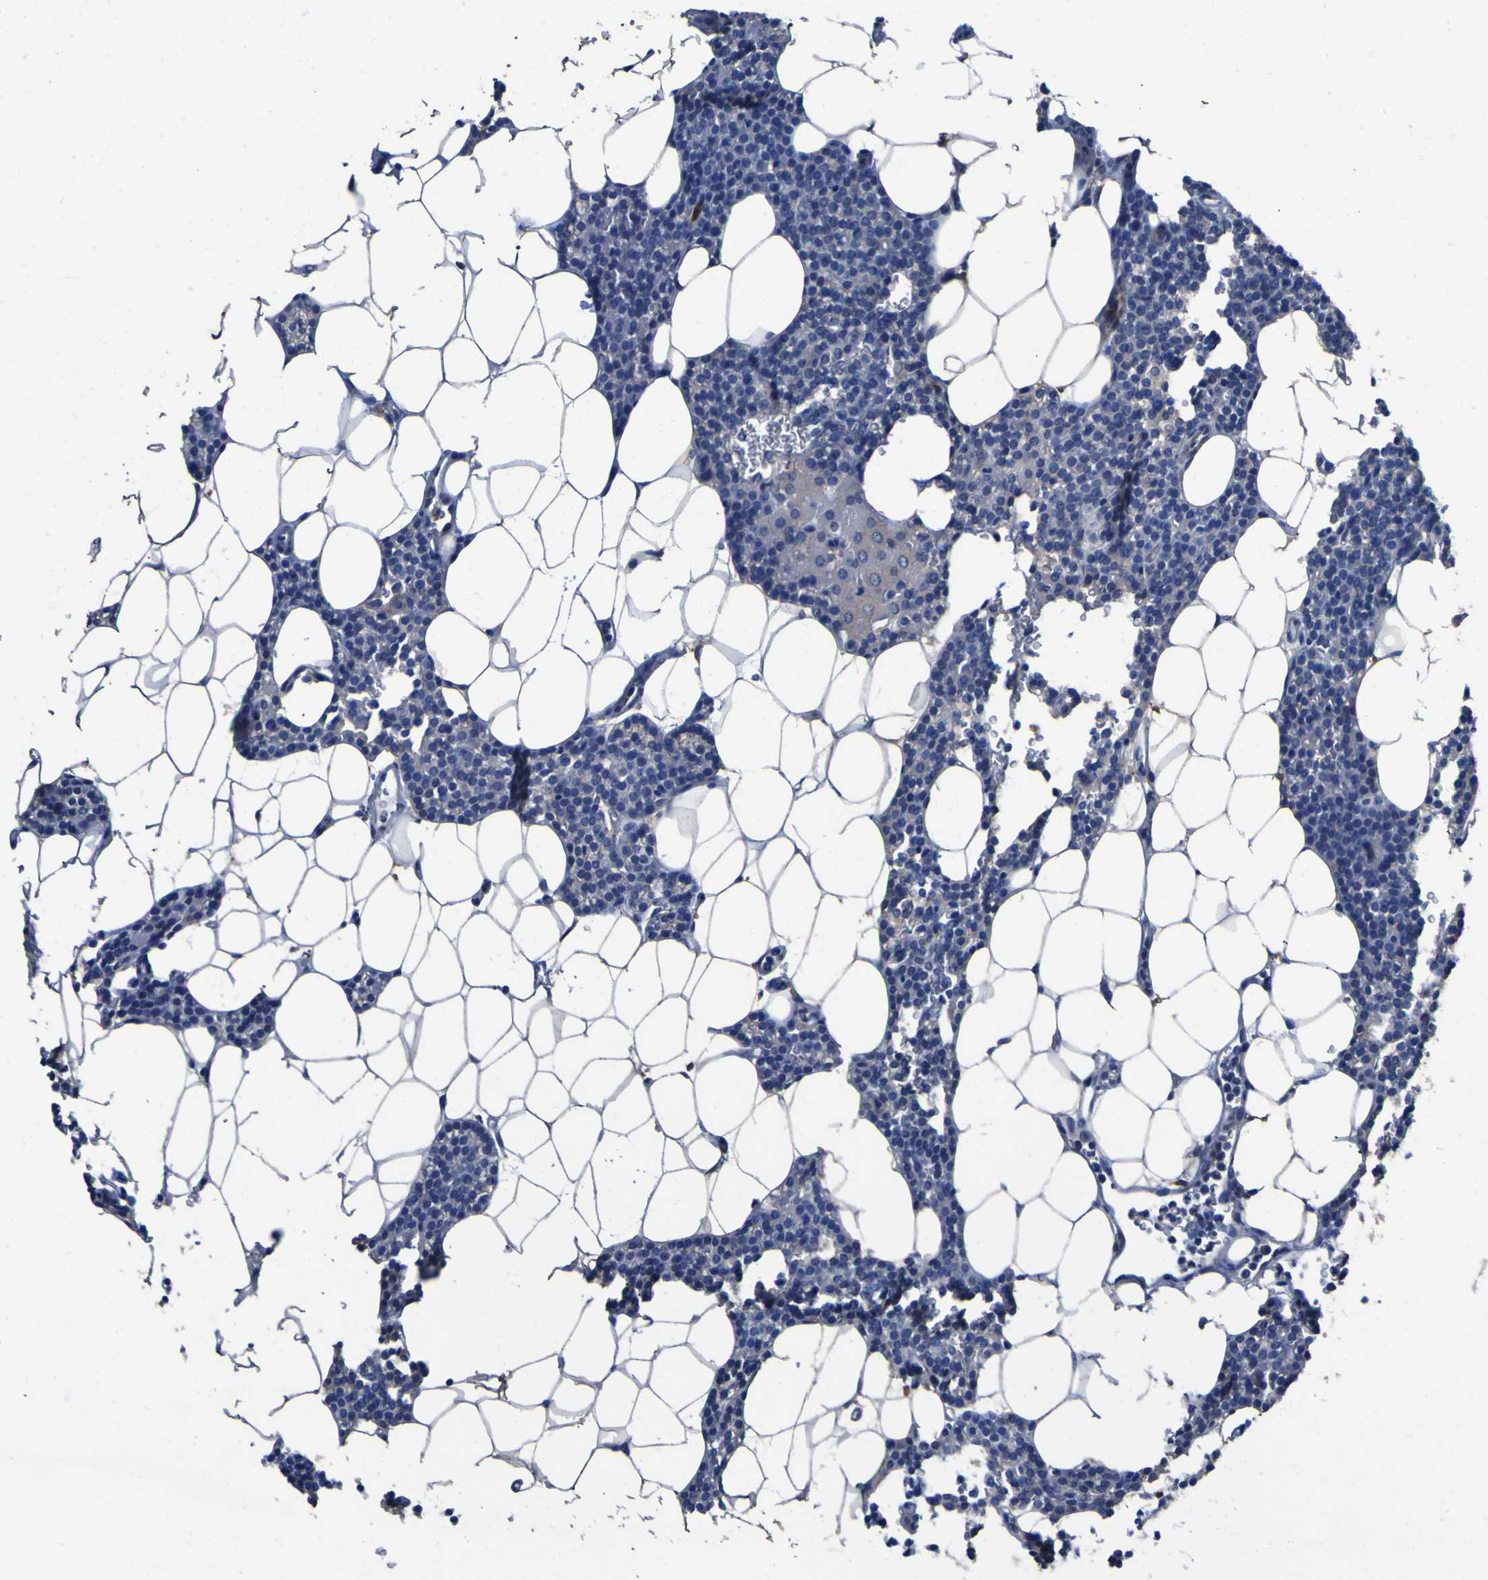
{"staining": {"intensity": "weak", "quantity": "<25%", "location": "cytoplasmic/membranous"}, "tissue": "parathyroid gland", "cell_type": "Glandular cells", "image_type": "normal", "snomed": [{"axis": "morphology", "description": "Normal tissue, NOS"}, {"axis": "morphology", "description": "Adenoma, NOS"}, {"axis": "topography", "description": "Parathyroid gland"}], "caption": "This is a micrograph of immunohistochemistry (IHC) staining of unremarkable parathyroid gland, which shows no expression in glandular cells. The staining is performed using DAB (3,3'-diaminobenzidine) brown chromogen with nuclei counter-stained in using hematoxylin.", "gene": "AGO4", "patient": {"sex": "female", "age": 51}}